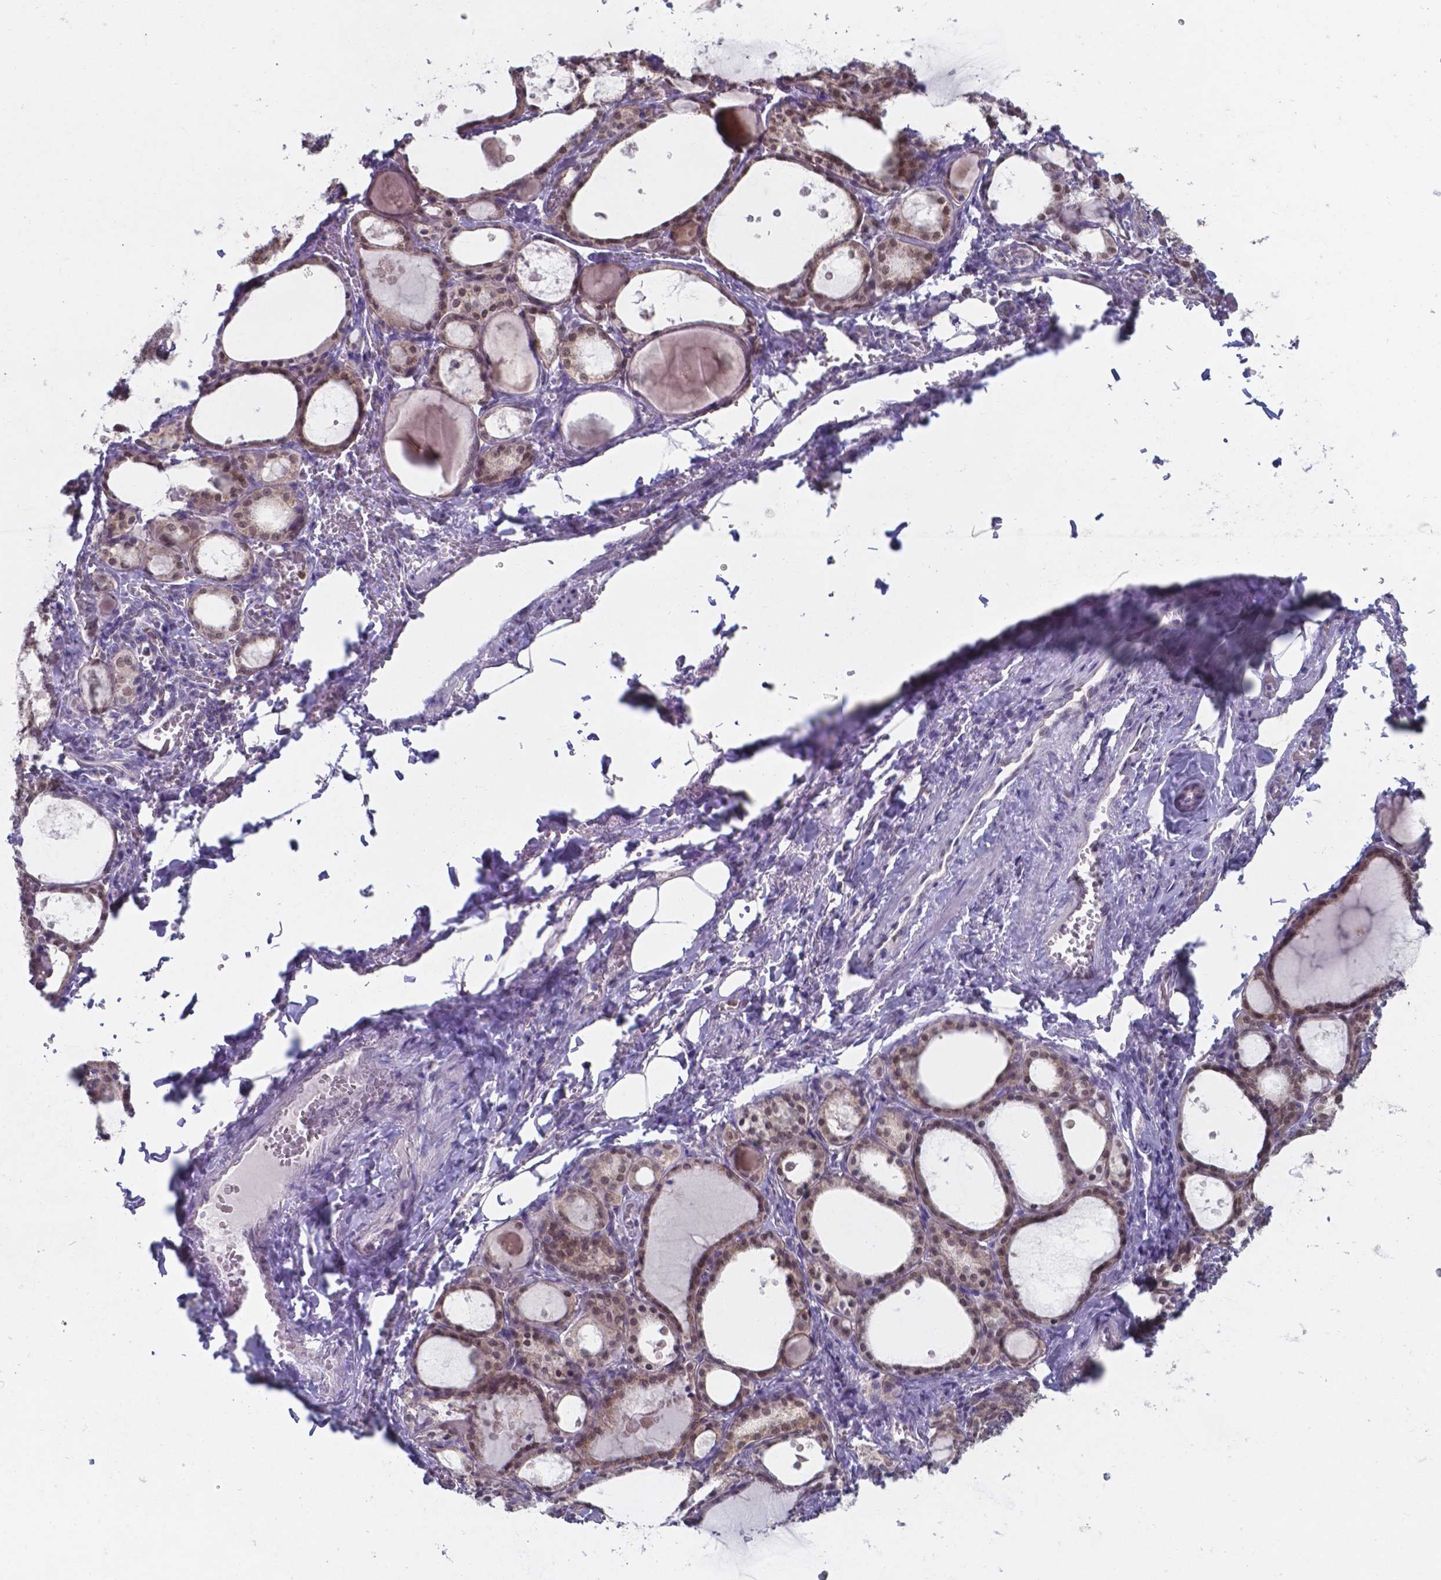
{"staining": {"intensity": "moderate", "quantity": ">75%", "location": "nuclear"}, "tissue": "thyroid gland", "cell_type": "Glandular cells", "image_type": "normal", "snomed": [{"axis": "morphology", "description": "Normal tissue, NOS"}, {"axis": "topography", "description": "Thyroid gland"}], "caption": "The micrograph shows staining of benign thyroid gland, revealing moderate nuclear protein staining (brown color) within glandular cells.", "gene": "UBE2E2", "patient": {"sex": "male", "age": 68}}